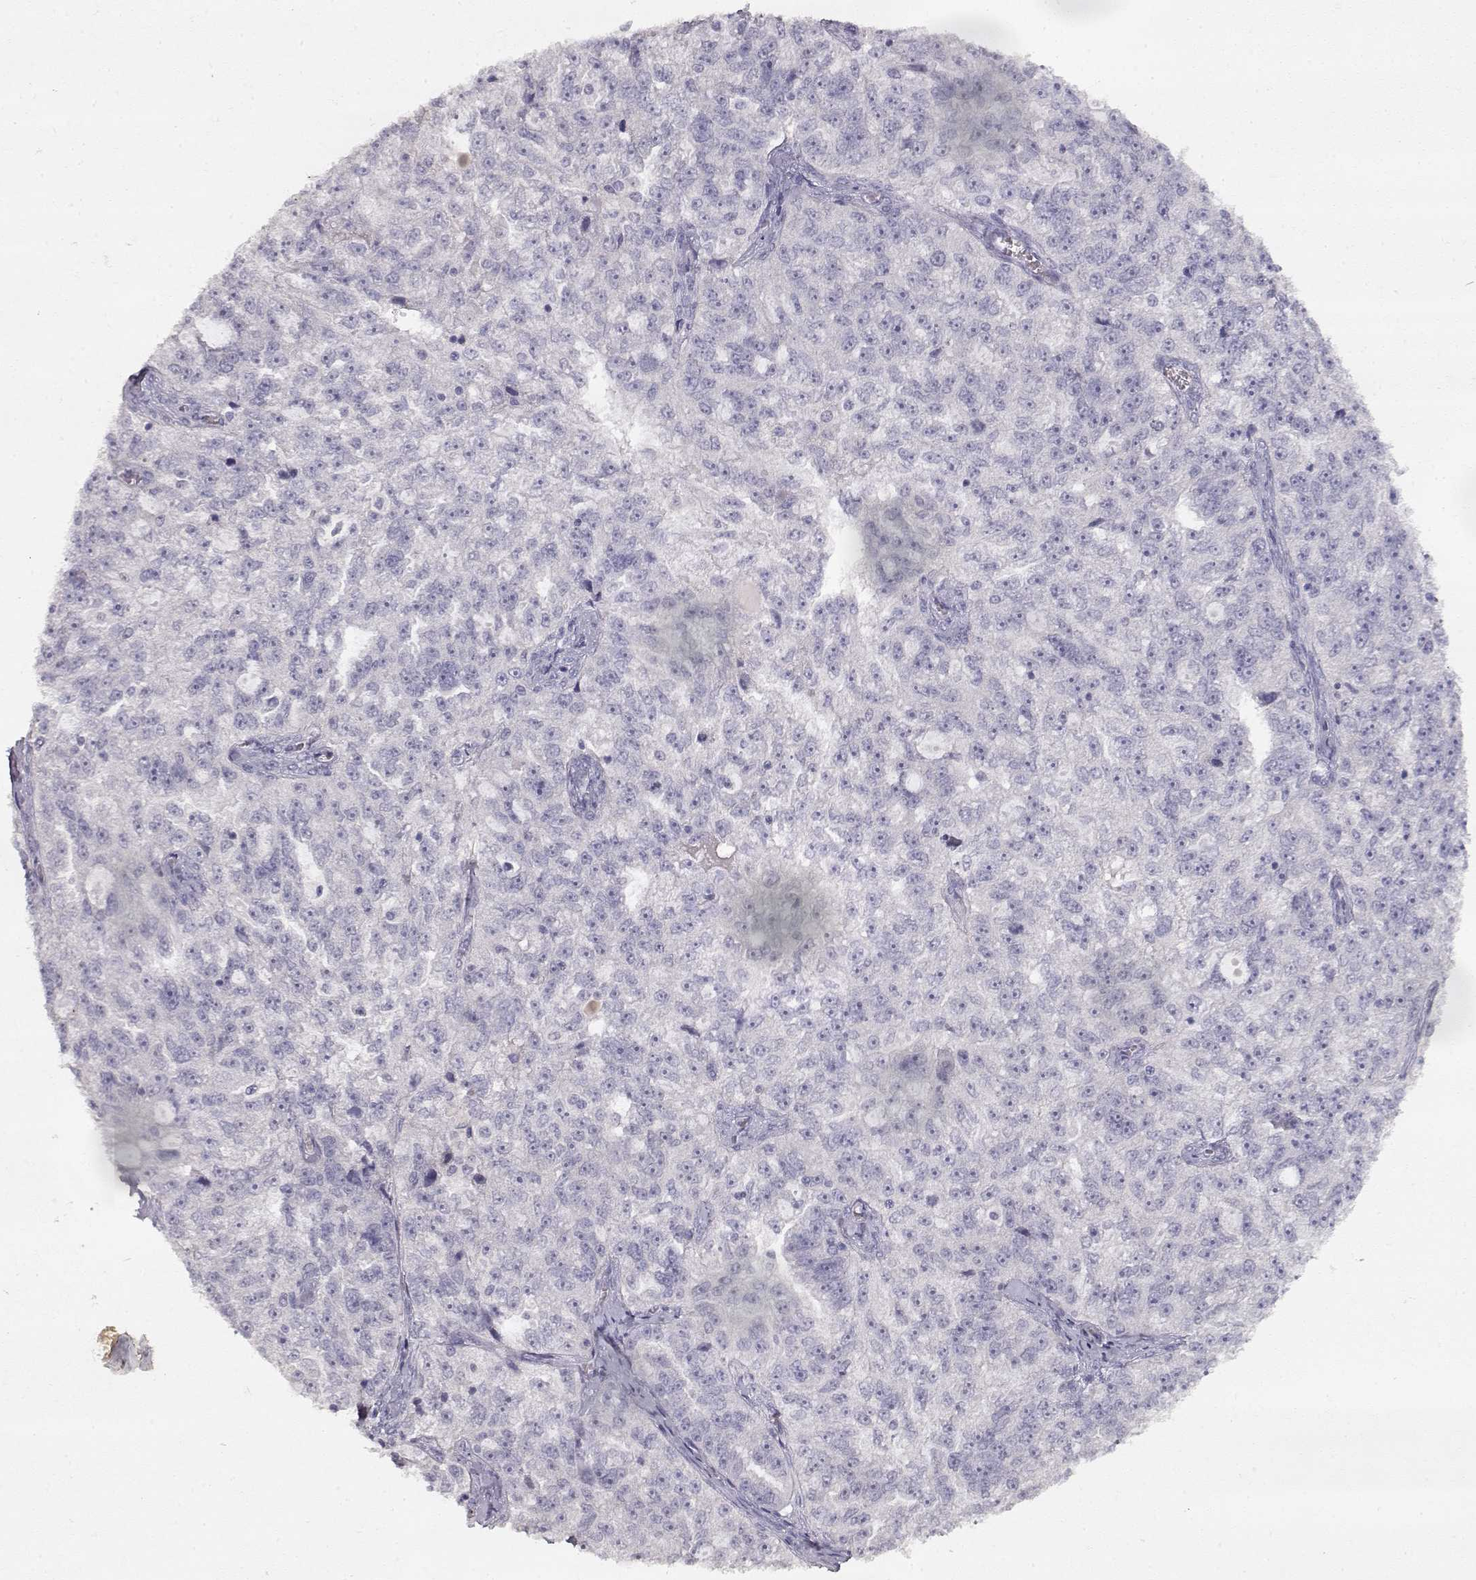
{"staining": {"intensity": "negative", "quantity": "none", "location": "none"}, "tissue": "ovarian cancer", "cell_type": "Tumor cells", "image_type": "cancer", "snomed": [{"axis": "morphology", "description": "Cystadenocarcinoma, serous, NOS"}, {"axis": "topography", "description": "Ovary"}], "caption": "A histopathology image of human ovarian cancer (serous cystadenocarcinoma) is negative for staining in tumor cells. The staining was performed using DAB to visualize the protein expression in brown, while the nuclei were stained in blue with hematoxylin (Magnification: 20x).", "gene": "TPH2", "patient": {"sex": "female", "age": 51}}